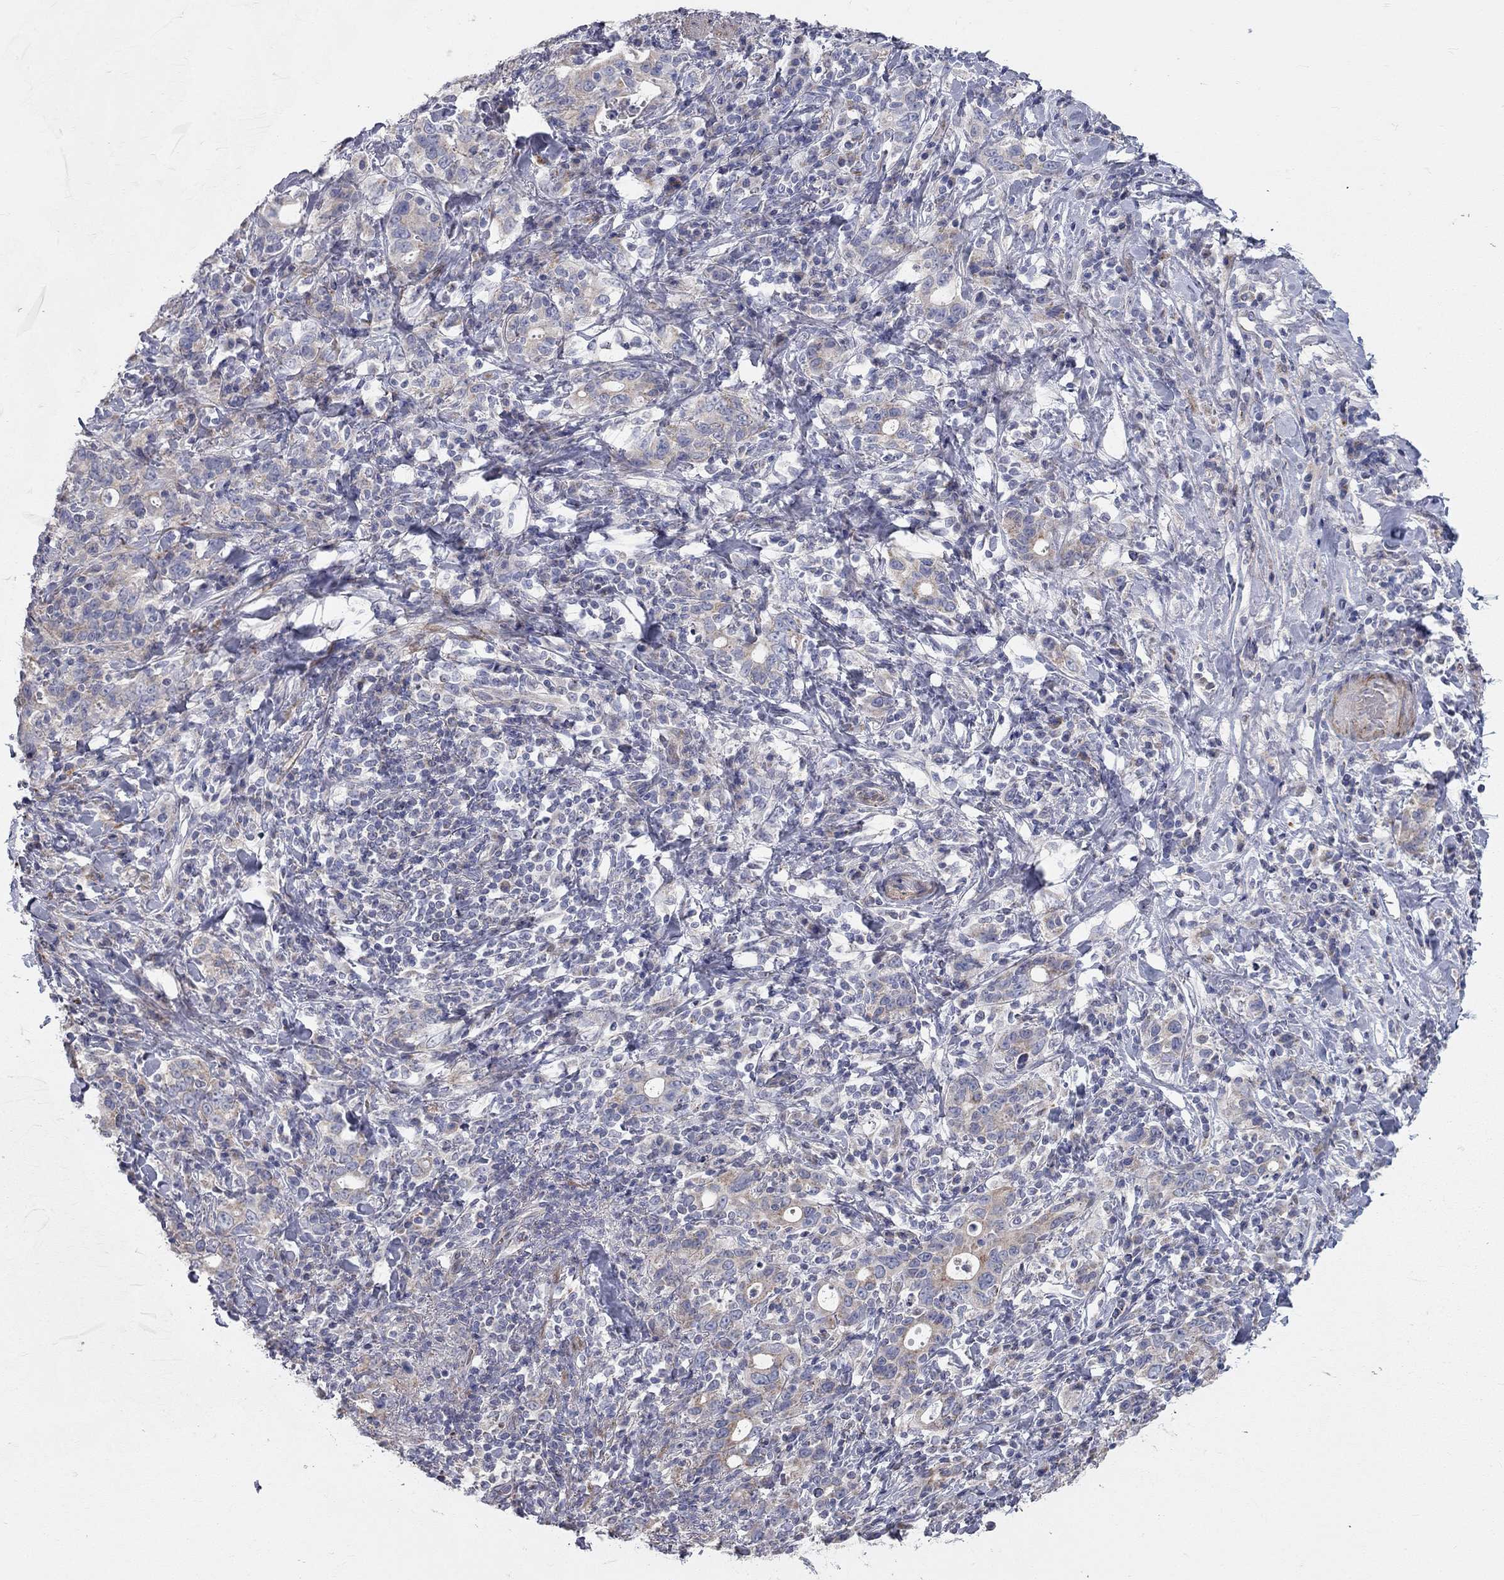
{"staining": {"intensity": "weak", "quantity": "25%-75%", "location": "cytoplasmic/membranous"}, "tissue": "stomach cancer", "cell_type": "Tumor cells", "image_type": "cancer", "snomed": [{"axis": "morphology", "description": "Adenocarcinoma, NOS"}, {"axis": "topography", "description": "Stomach"}], "caption": "Immunohistochemical staining of adenocarcinoma (stomach) exhibits low levels of weak cytoplasmic/membranous positivity in about 25%-75% of tumor cells.", "gene": "KANSL1L", "patient": {"sex": "male", "age": 79}}